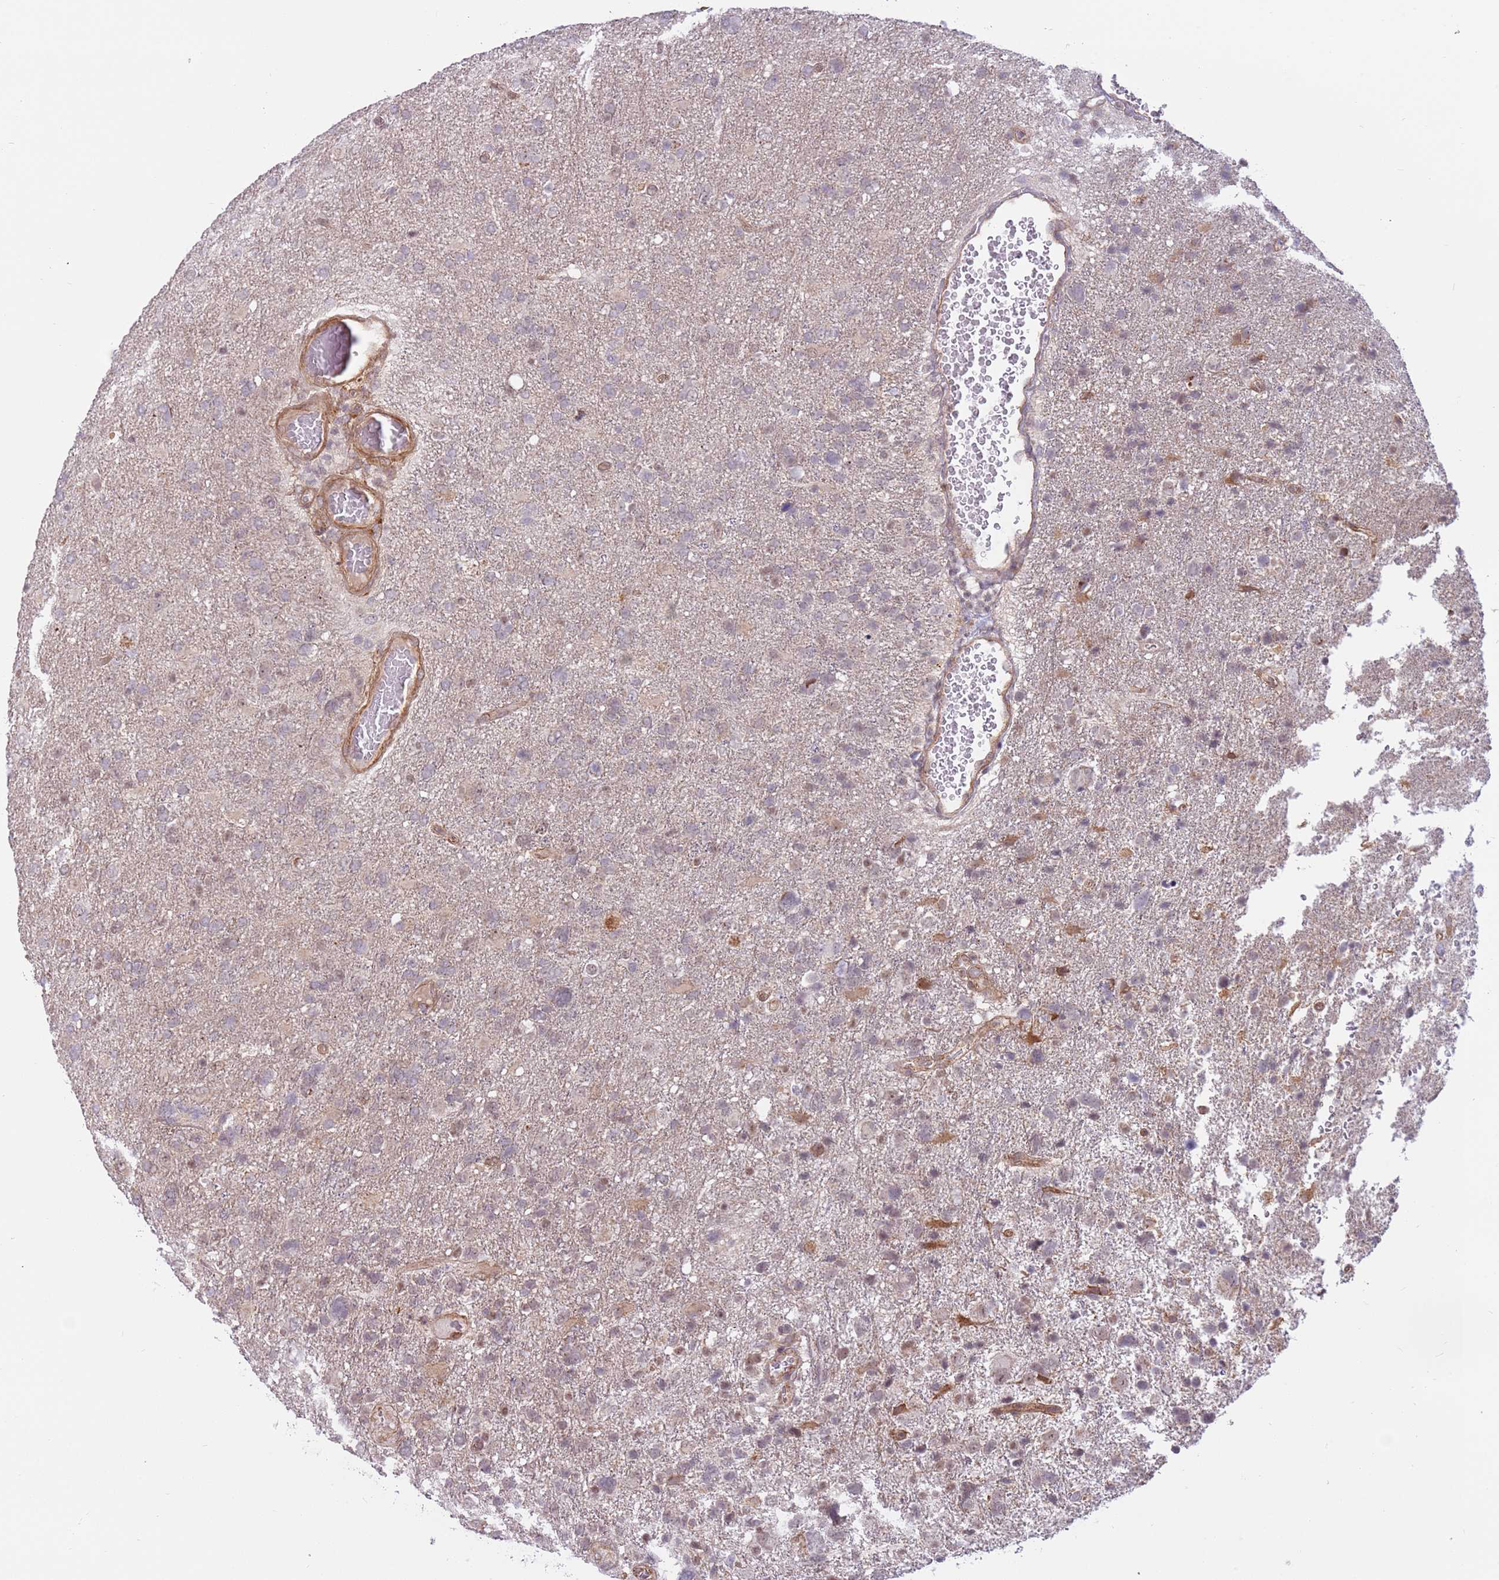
{"staining": {"intensity": "negative", "quantity": "none", "location": "none"}, "tissue": "glioma", "cell_type": "Tumor cells", "image_type": "cancer", "snomed": [{"axis": "morphology", "description": "Glioma, malignant, High grade"}, {"axis": "topography", "description": "Brain"}], "caption": "Tumor cells show no significant expression in glioma.", "gene": "DCAF4", "patient": {"sex": "male", "age": 61}}